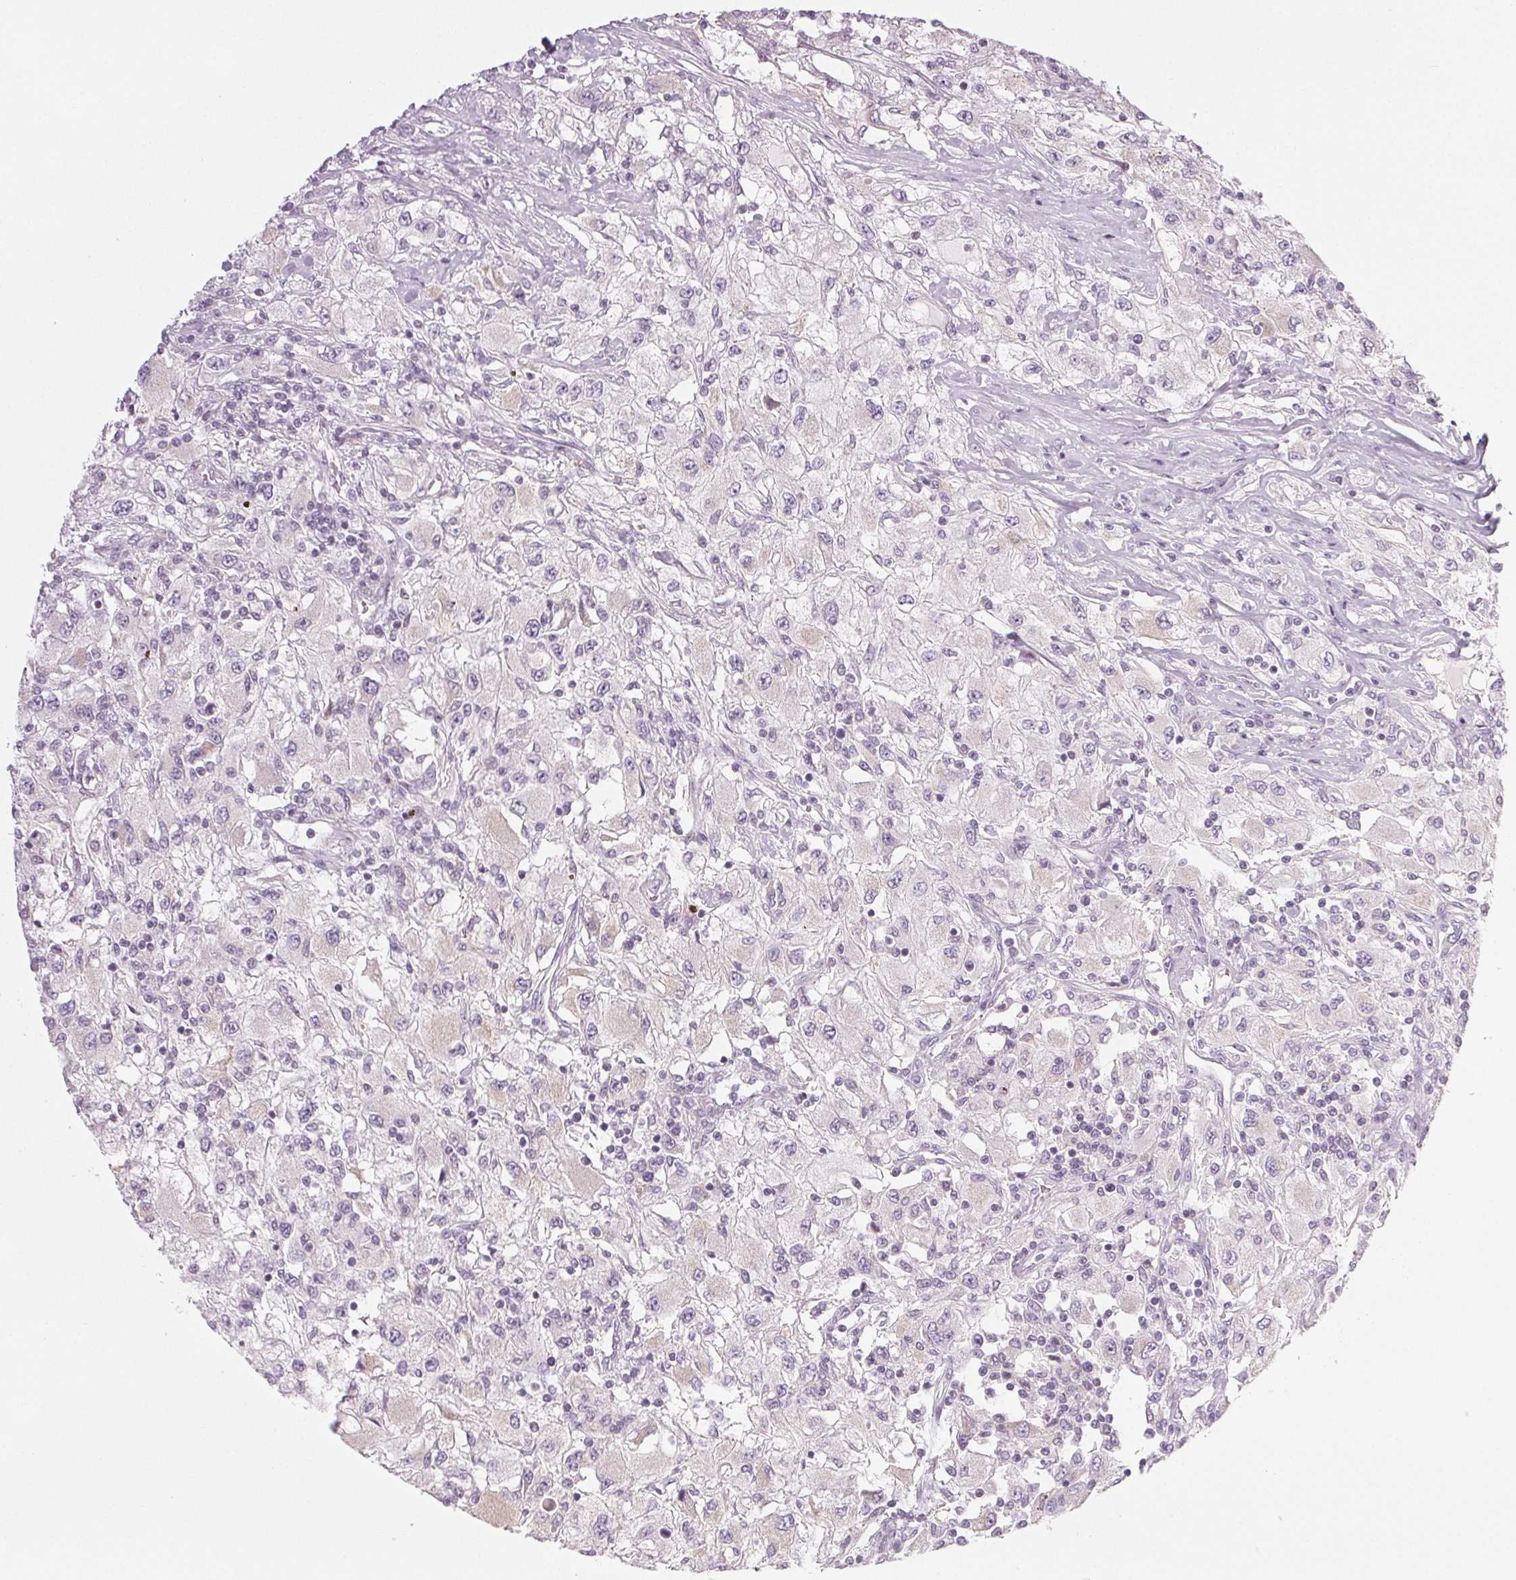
{"staining": {"intensity": "negative", "quantity": "none", "location": "none"}, "tissue": "renal cancer", "cell_type": "Tumor cells", "image_type": "cancer", "snomed": [{"axis": "morphology", "description": "Adenocarcinoma, NOS"}, {"axis": "topography", "description": "Kidney"}], "caption": "This is an IHC micrograph of human renal cancer. There is no positivity in tumor cells.", "gene": "COL7A1", "patient": {"sex": "female", "age": 67}}